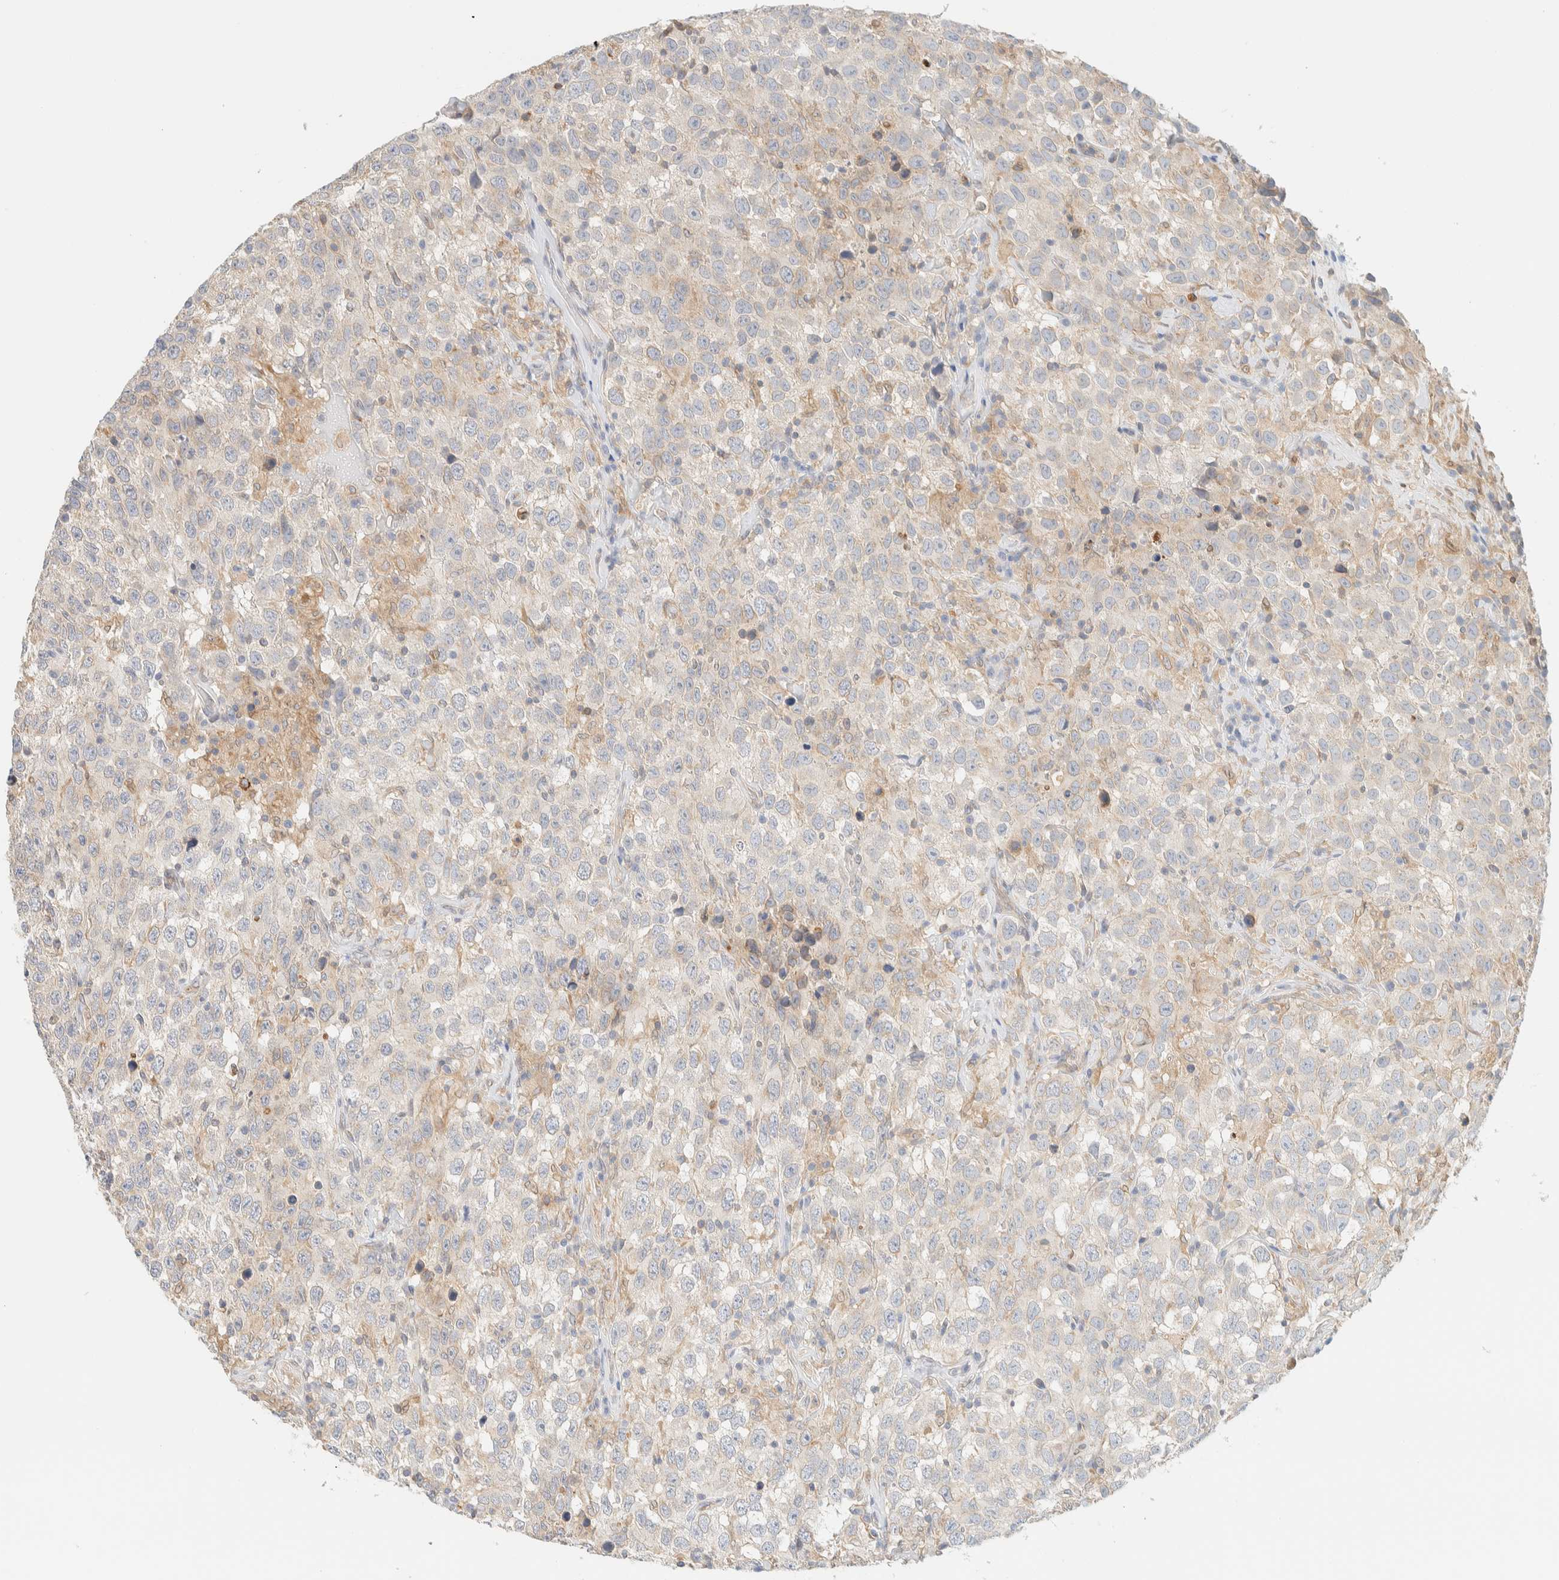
{"staining": {"intensity": "weak", "quantity": "25%-75%", "location": "cytoplasmic/membranous"}, "tissue": "testis cancer", "cell_type": "Tumor cells", "image_type": "cancer", "snomed": [{"axis": "morphology", "description": "Seminoma, NOS"}, {"axis": "topography", "description": "Testis"}], "caption": "Human testis cancer stained with a protein marker reveals weak staining in tumor cells.", "gene": "NT5C", "patient": {"sex": "male", "age": 41}}